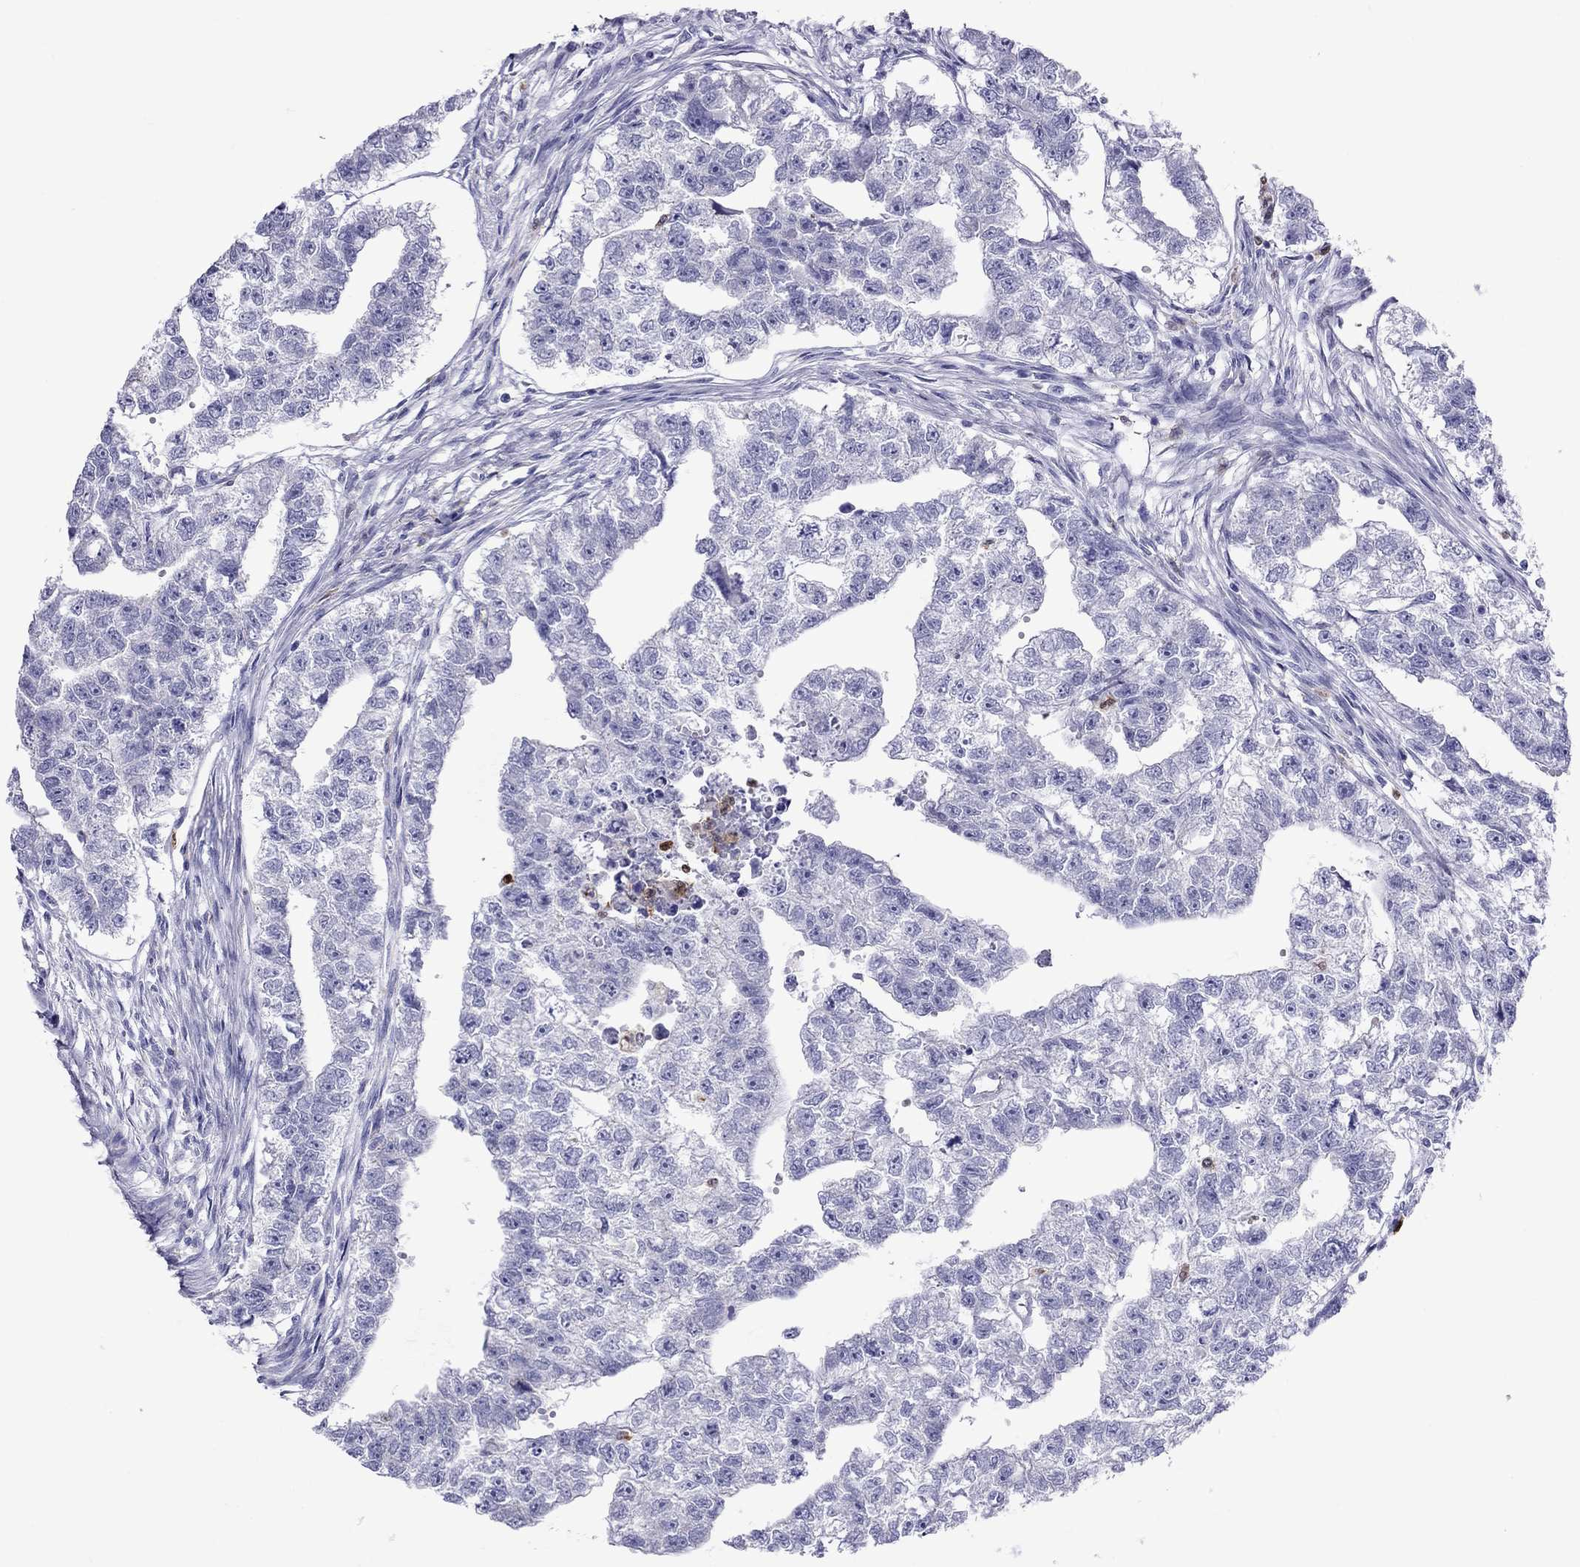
{"staining": {"intensity": "negative", "quantity": "none", "location": "none"}, "tissue": "testis cancer", "cell_type": "Tumor cells", "image_type": "cancer", "snomed": [{"axis": "morphology", "description": "Carcinoma, Embryonal, NOS"}, {"axis": "morphology", "description": "Teratoma, malignant, NOS"}, {"axis": "topography", "description": "Testis"}], "caption": "This is an immunohistochemistry (IHC) micrograph of testis cancer (teratoma (malignant)). There is no positivity in tumor cells.", "gene": "SLAMF1", "patient": {"sex": "male", "age": 44}}